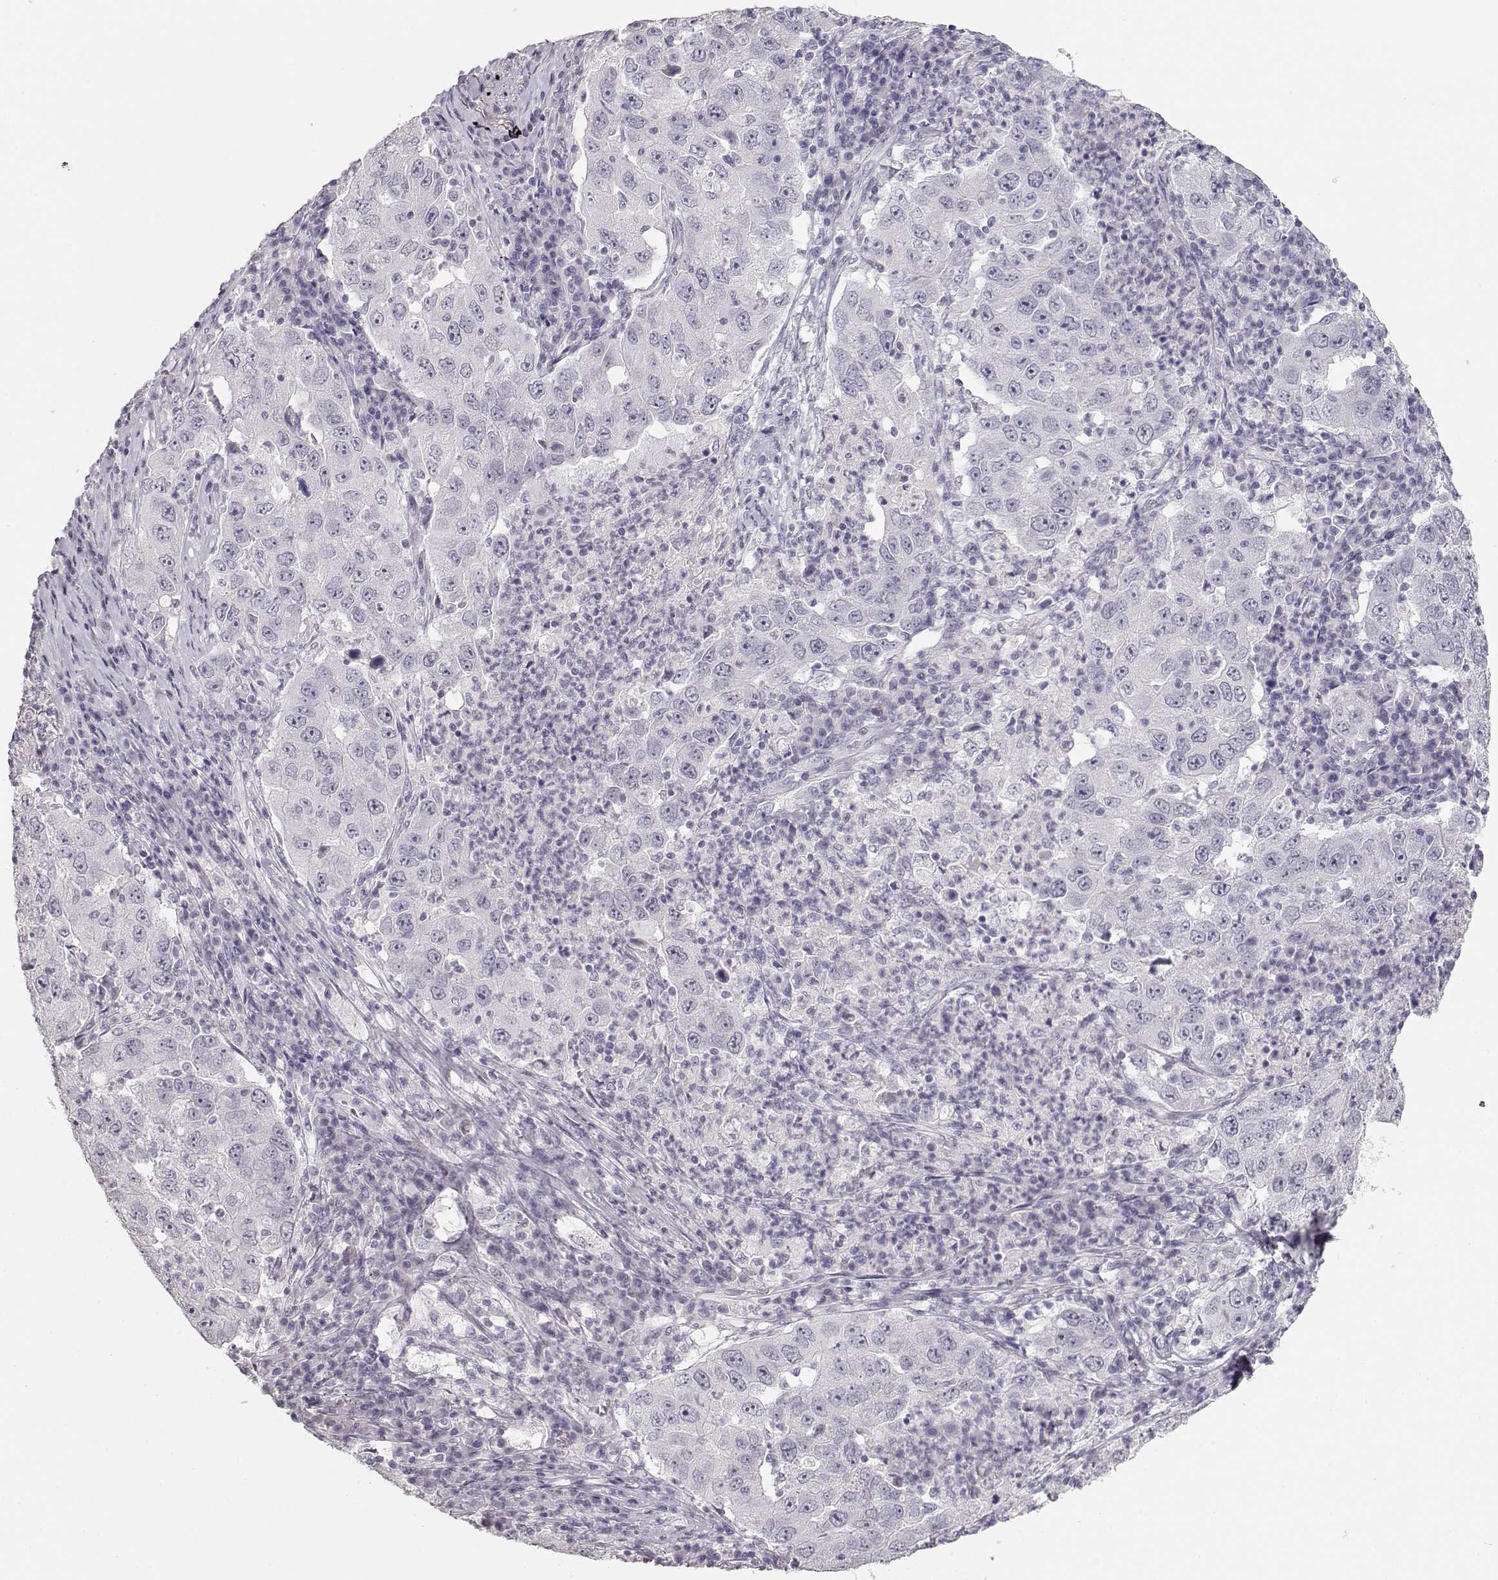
{"staining": {"intensity": "negative", "quantity": "none", "location": "none"}, "tissue": "lung cancer", "cell_type": "Tumor cells", "image_type": "cancer", "snomed": [{"axis": "morphology", "description": "Adenocarcinoma, NOS"}, {"axis": "topography", "description": "Lung"}], "caption": "Tumor cells show no significant protein positivity in lung adenocarcinoma.", "gene": "TKTL1", "patient": {"sex": "male", "age": 73}}